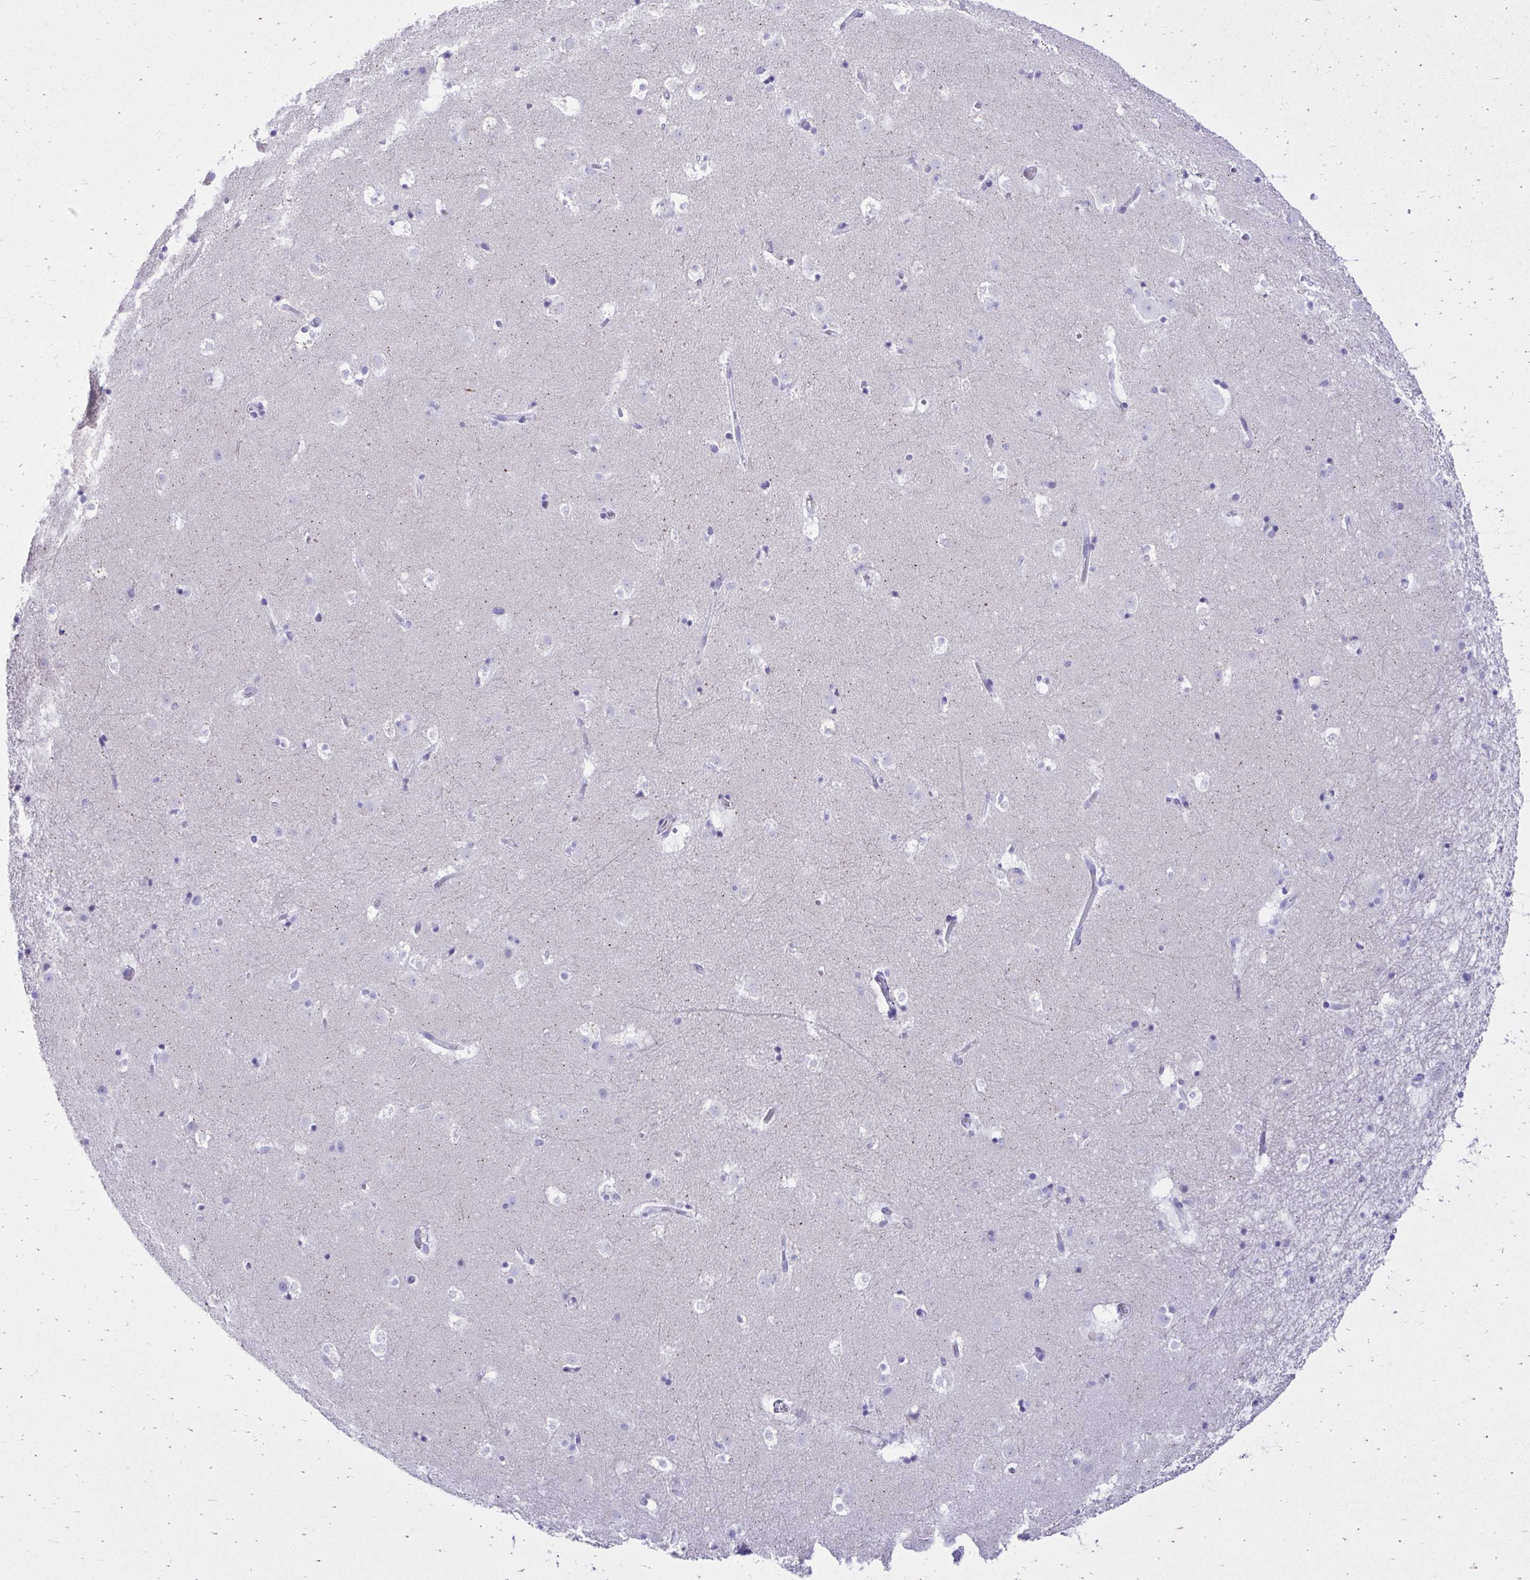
{"staining": {"intensity": "negative", "quantity": "none", "location": "none"}, "tissue": "caudate", "cell_type": "Glial cells", "image_type": "normal", "snomed": [{"axis": "morphology", "description": "Normal tissue, NOS"}, {"axis": "topography", "description": "Lateral ventricle wall"}], "caption": "Immunohistochemistry (IHC) of normal human caudate displays no positivity in glial cells. (Brightfield microscopy of DAB IHC at high magnification).", "gene": "ANKDD1B", "patient": {"sex": "male", "age": 37}}